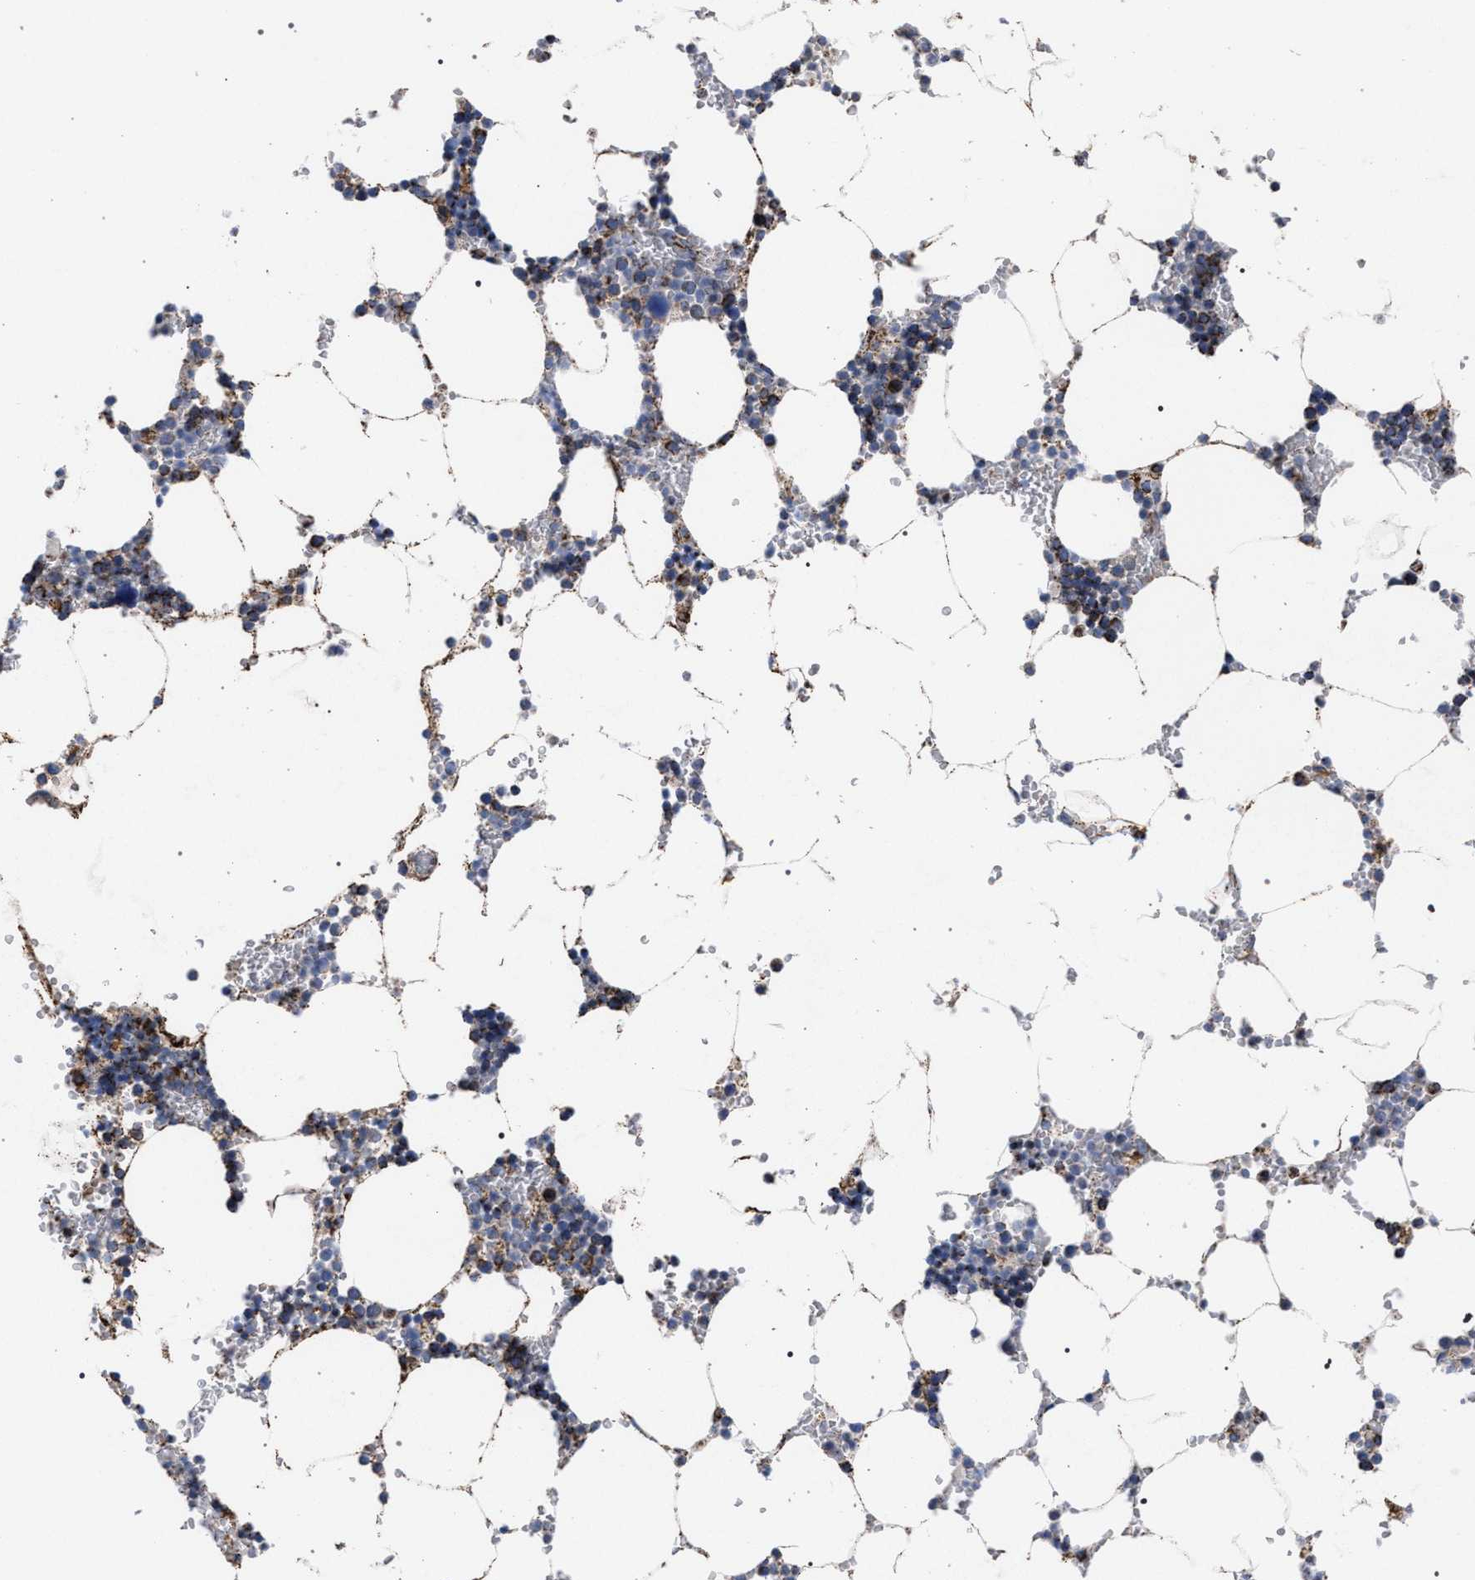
{"staining": {"intensity": "moderate", "quantity": "25%-75%", "location": "cytoplasmic/membranous"}, "tissue": "bone marrow", "cell_type": "Hematopoietic cells", "image_type": "normal", "snomed": [{"axis": "morphology", "description": "Normal tissue, NOS"}, {"axis": "topography", "description": "Bone marrow"}], "caption": "This micrograph exhibits immunohistochemistry (IHC) staining of unremarkable human bone marrow, with medium moderate cytoplasmic/membranous expression in about 25%-75% of hematopoietic cells.", "gene": "ACADS", "patient": {"sex": "male", "age": 70}}